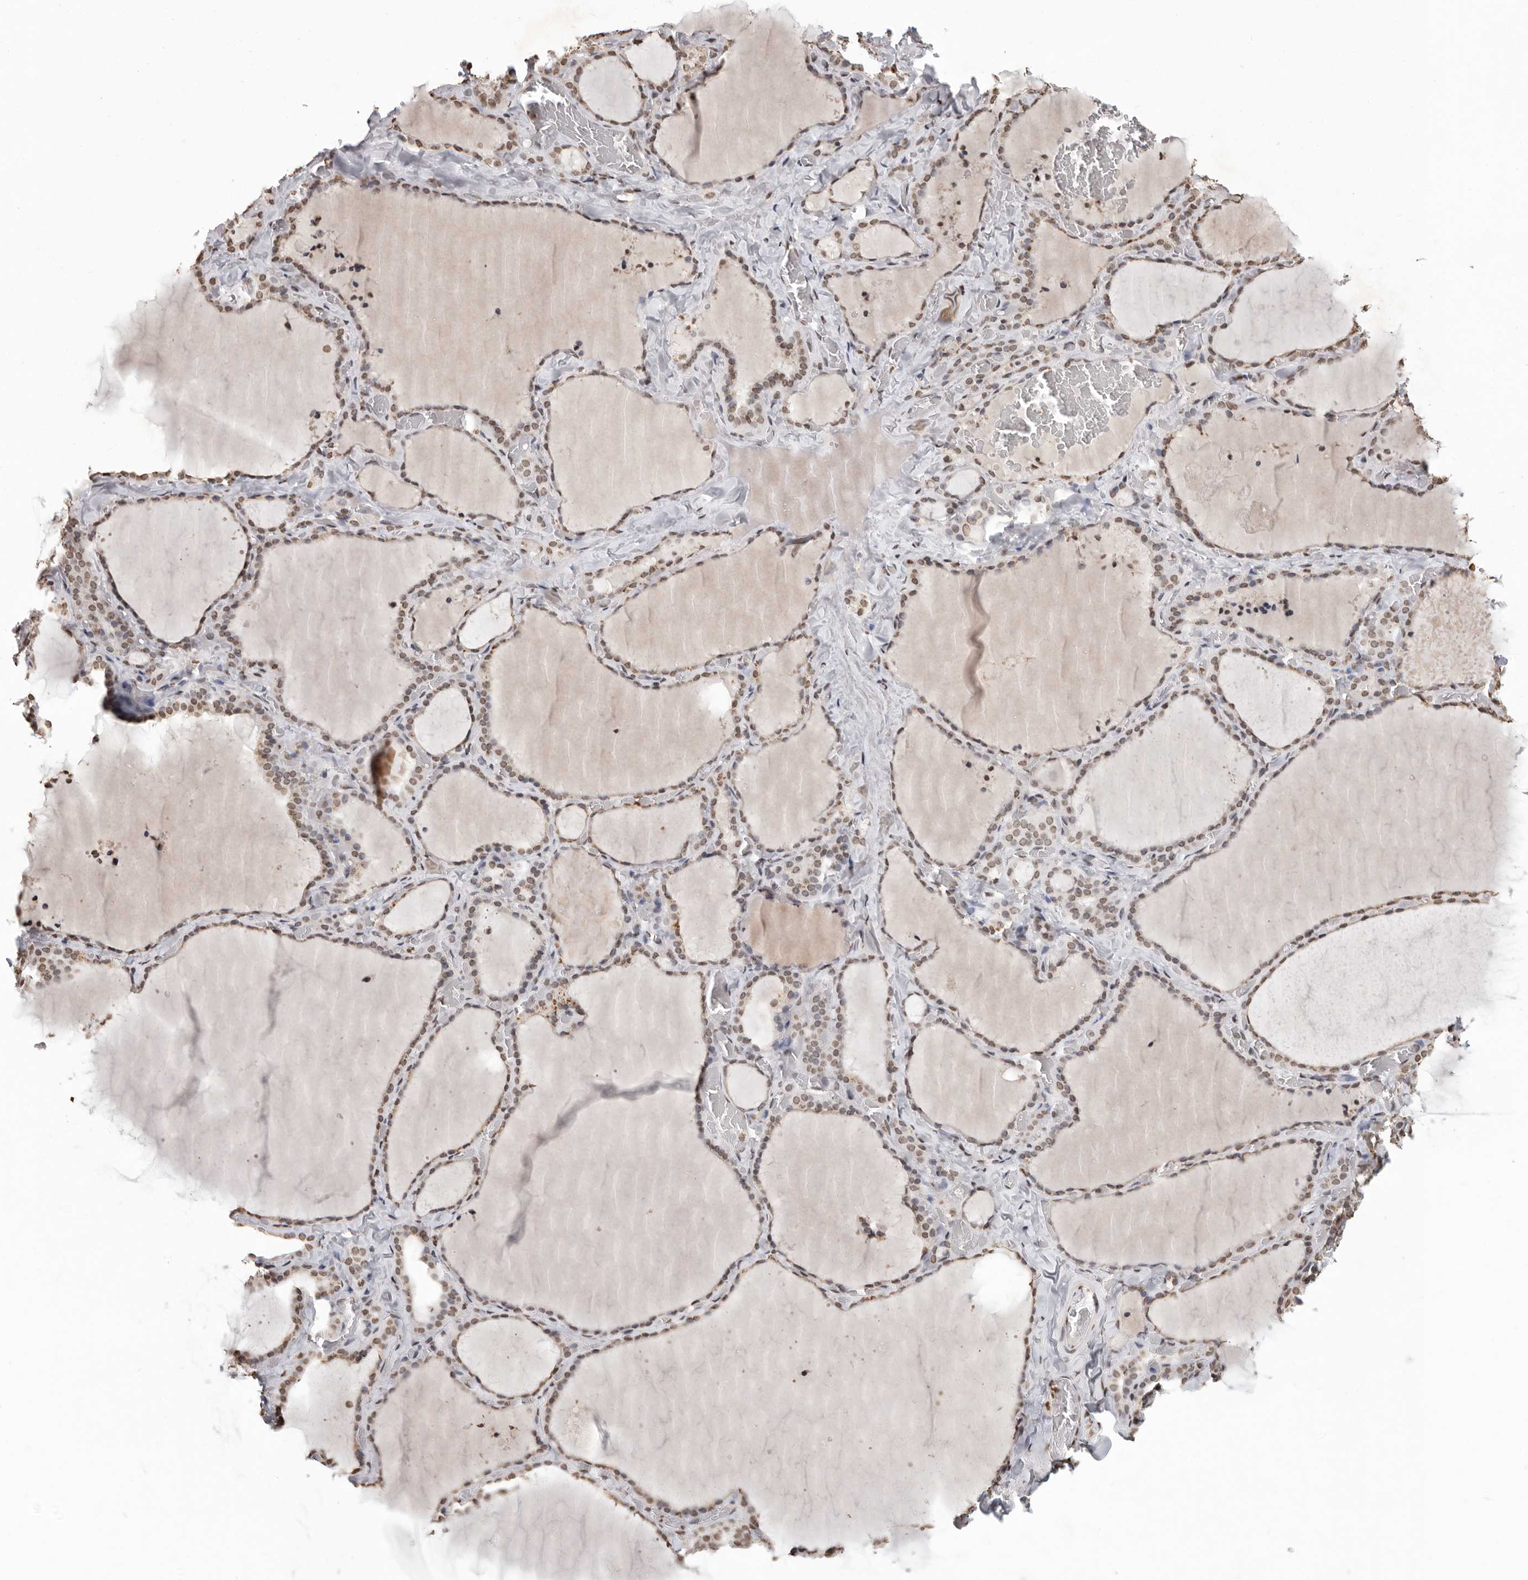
{"staining": {"intensity": "weak", "quantity": ">75%", "location": "nuclear"}, "tissue": "thyroid gland", "cell_type": "Glandular cells", "image_type": "normal", "snomed": [{"axis": "morphology", "description": "Normal tissue, NOS"}, {"axis": "topography", "description": "Thyroid gland"}], "caption": "Glandular cells reveal low levels of weak nuclear staining in approximately >75% of cells in unremarkable thyroid gland. The staining is performed using DAB (3,3'-diaminobenzidine) brown chromogen to label protein expression. The nuclei are counter-stained blue using hematoxylin.", "gene": "WDR45", "patient": {"sex": "female", "age": 22}}